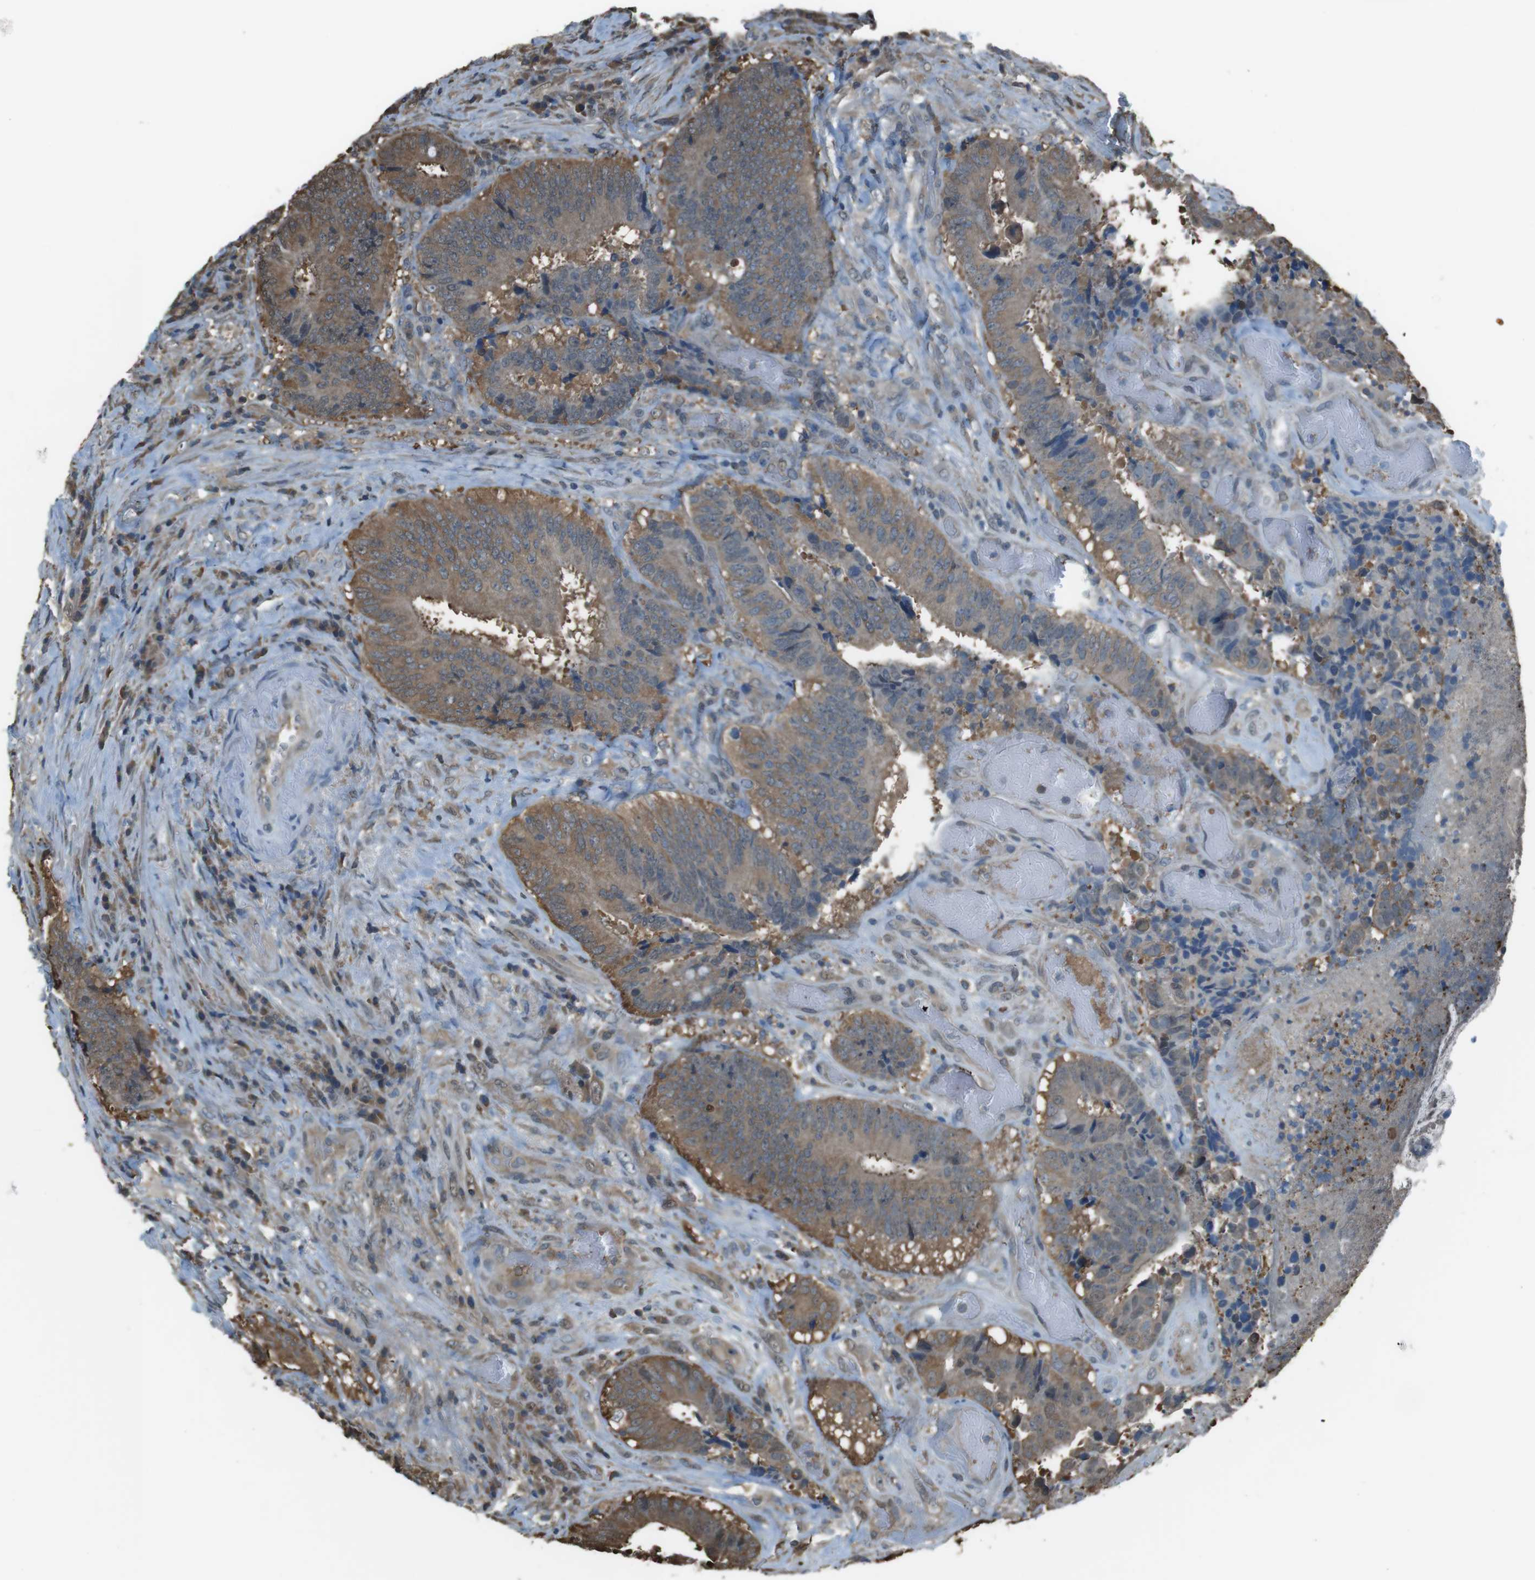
{"staining": {"intensity": "moderate", "quantity": ">75%", "location": "cytoplasmic/membranous"}, "tissue": "colorectal cancer", "cell_type": "Tumor cells", "image_type": "cancer", "snomed": [{"axis": "morphology", "description": "Adenocarcinoma, NOS"}, {"axis": "topography", "description": "Rectum"}], "caption": "Immunohistochemistry photomicrograph of colorectal cancer (adenocarcinoma) stained for a protein (brown), which displays medium levels of moderate cytoplasmic/membranous staining in about >75% of tumor cells.", "gene": "TWSG1", "patient": {"sex": "male", "age": 72}}